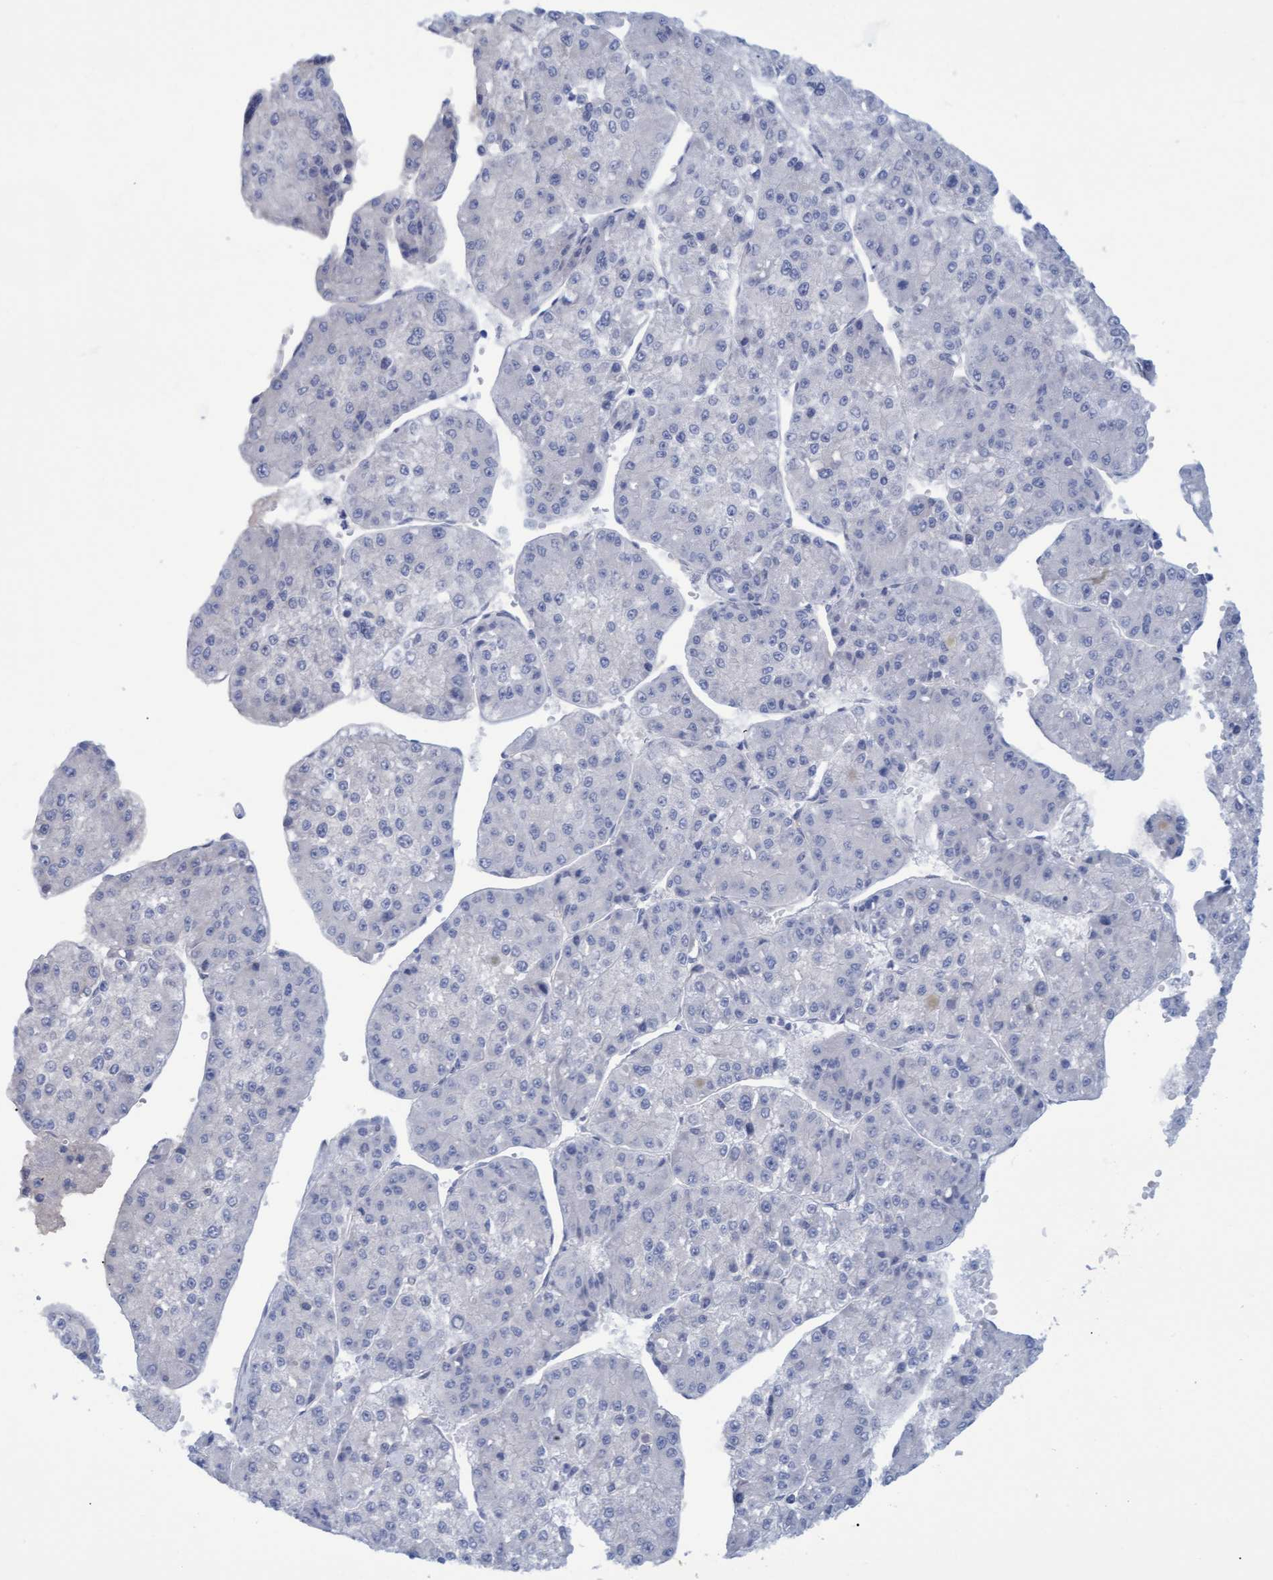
{"staining": {"intensity": "negative", "quantity": "none", "location": "none"}, "tissue": "liver cancer", "cell_type": "Tumor cells", "image_type": "cancer", "snomed": [{"axis": "morphology", "description": "Carcinoma, Hepatocellular, NOS"}, {"axis": "topography", "description": "Liver"}], "caption": "Liver hepatocellular carcinoma was stained to show a protein in brown. There is no significant positivity in tumor cells.", "gene": "STXBP1", "patient": {"sex": "female", "age": 73}}